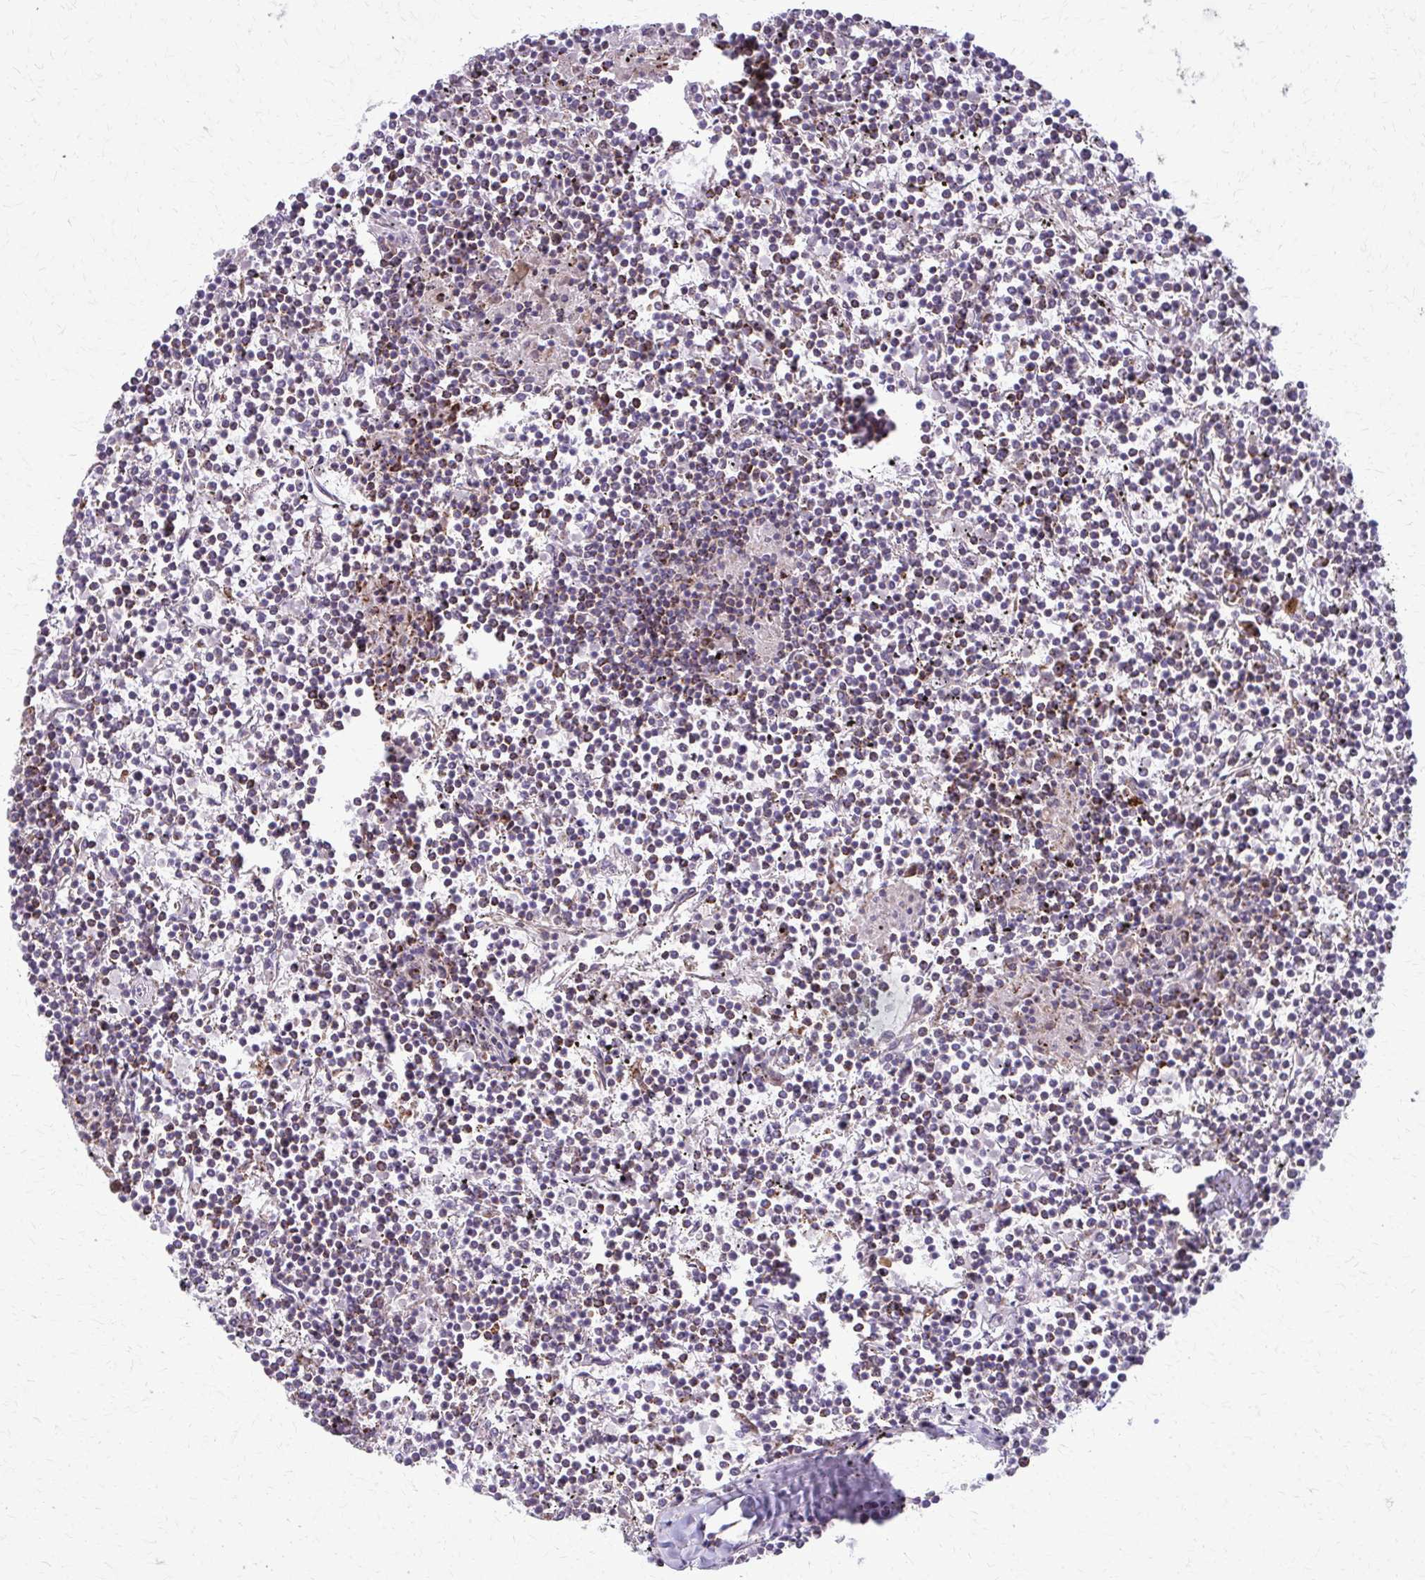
{"staining": {"intensity": "negative", "quantity": "none", "location": "none"}, "tissue": "lymphoma", "cell_type": "Tumor cells", "image_type": "cancer", "snomed": [{"axis": "morphology", "description": "Malignant lymphoma, non-Hodgkin's type, Low grade"}, {"axis": "topography", "description": "Spleen"}], "caption": "This is an IHC photomicrograph of human malignant lymphoma, non-Hodgkin's type (low-grade). There is no expression in tumor cells.", "gene": "TVP23A", "patient": {"sex": "female", "age": 19}}